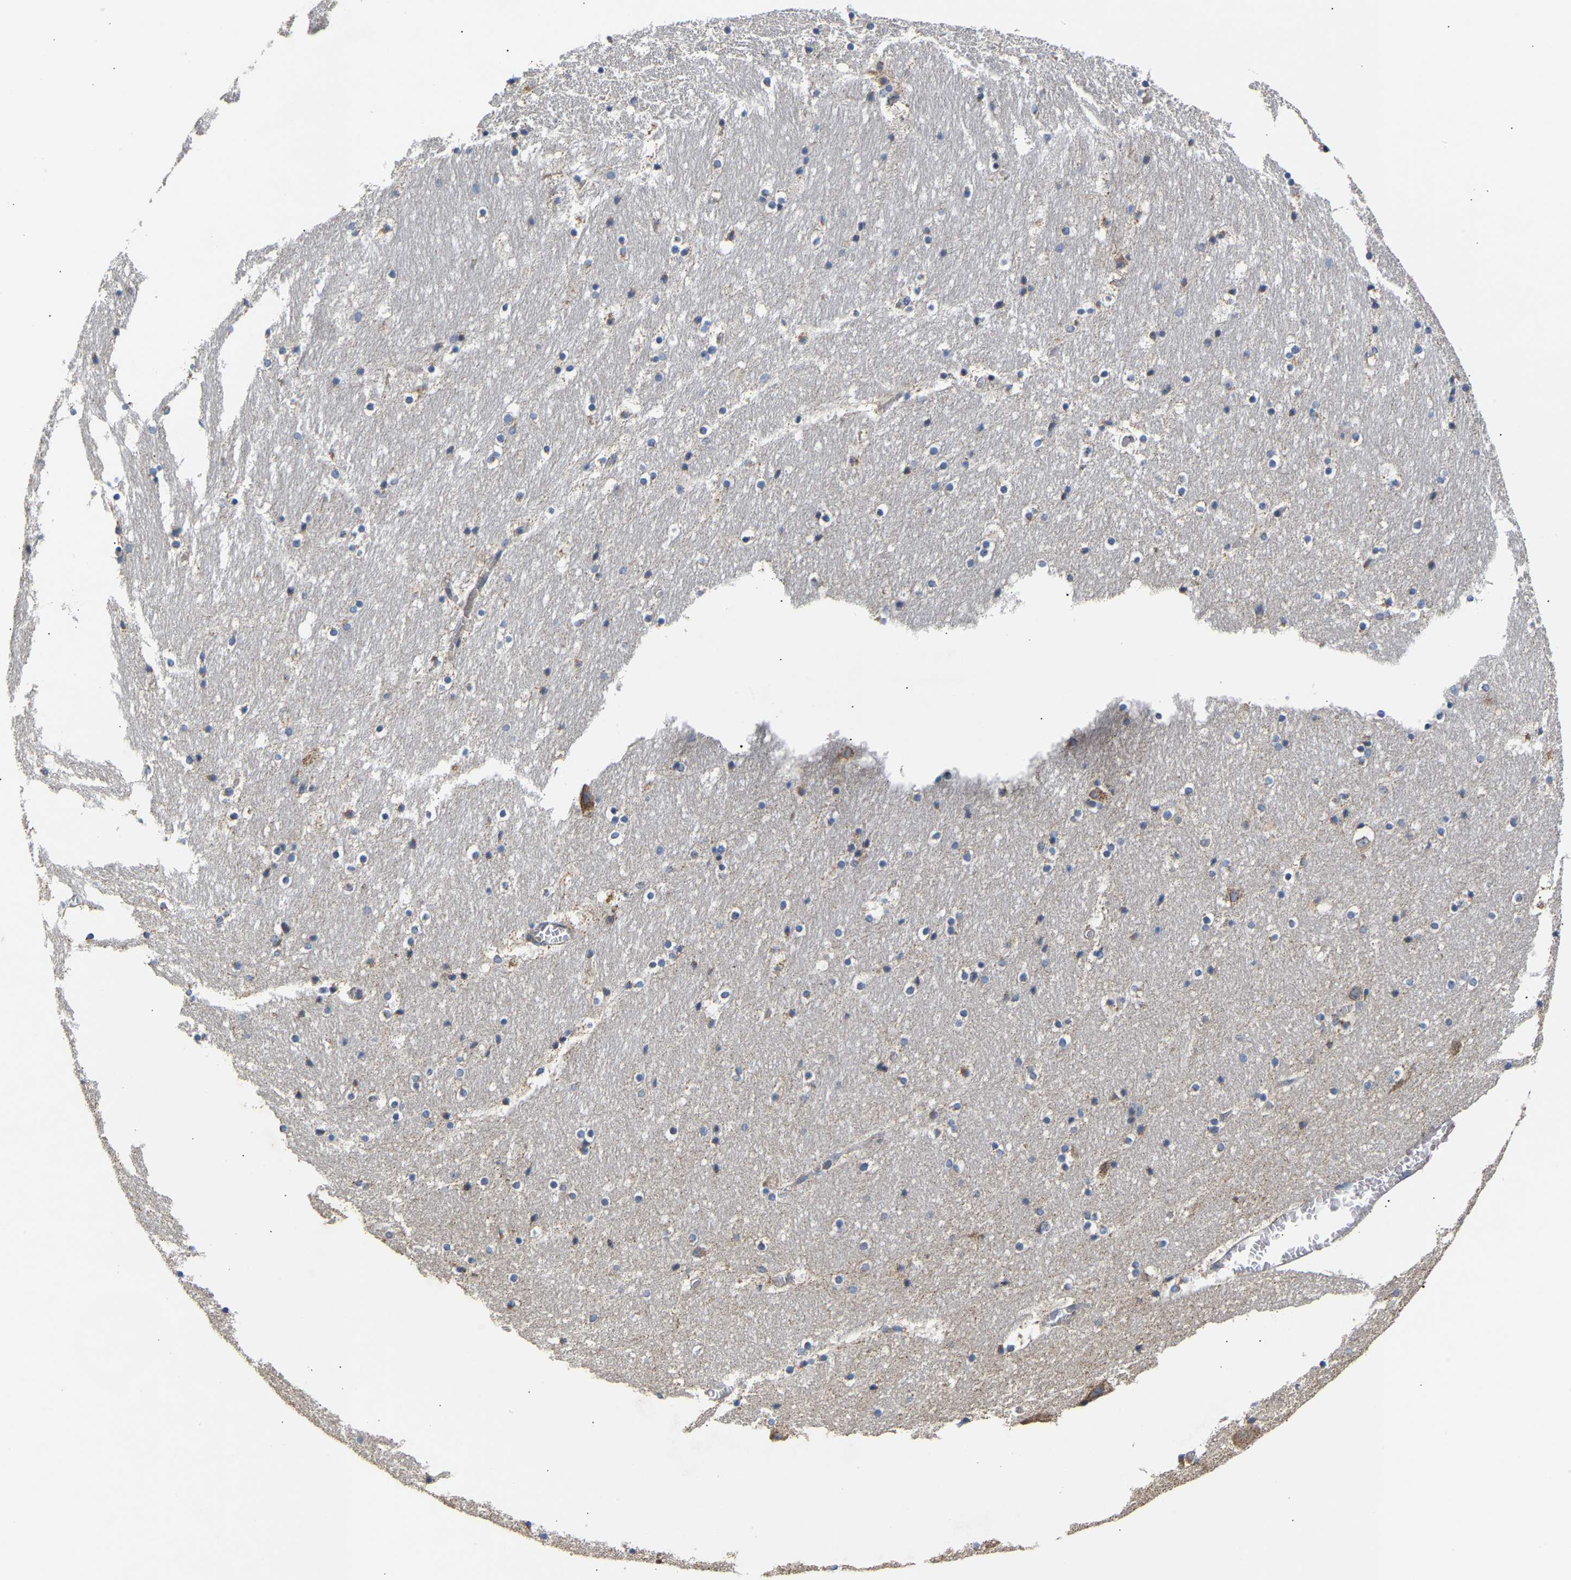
{"staining": {"intensity": "negative", "quantity": "none", "location": "none"}, "tissue": "hippocampus", "cell_type": "Glial cells", "image_type": "normal", "snomed": [{"axis": "morphology", "description": "Normal tissue, NOS"}, {"axis": "topography", "description": "Hippocampus"}], "caption": "Immunohistochemistry (IHC) of benign human hippocampus demonstrates no expression in glial cells.", "gene": "TMEM168", "patient": {"sex": "male", "age": 45}}